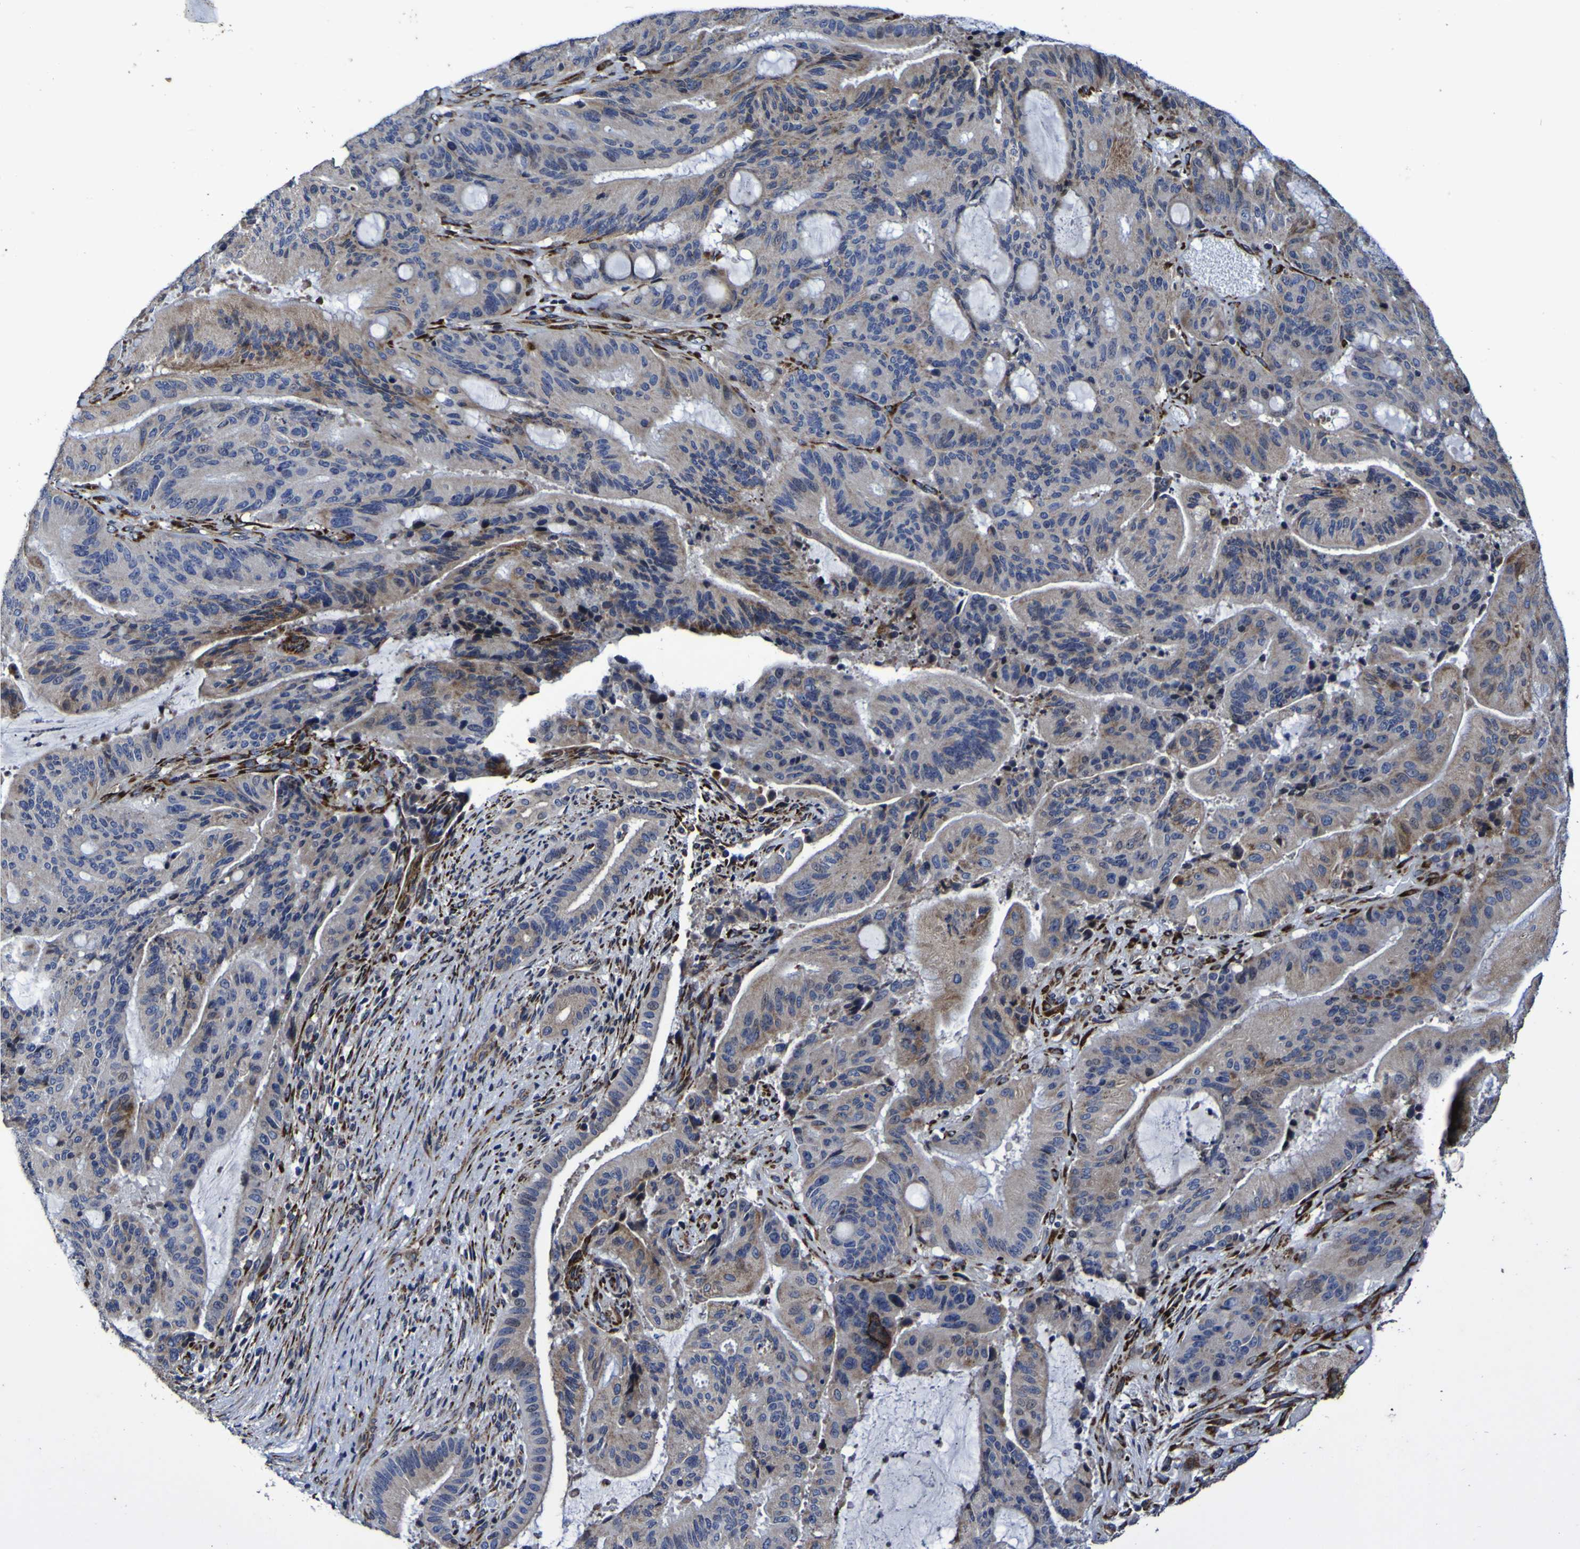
{"staining": {"intensity": "weak", "quantity": "<25%", "location": "cytoplasmic/membranous"}, "tissue": "liver cancer", "cell_type": "Tumor cells", "image_type": "cancer", "snomed": [{"axis": "morphology", "description": "Cholangiocarcinoma"}, {"axis": "topography", "description": "Liver"}], "caption": "Immunohistochemical staining of liver cancer shows no significant staining in tumor cells.", "gene": "P3H1", "patient": {"sex": "female", "age": 73}}